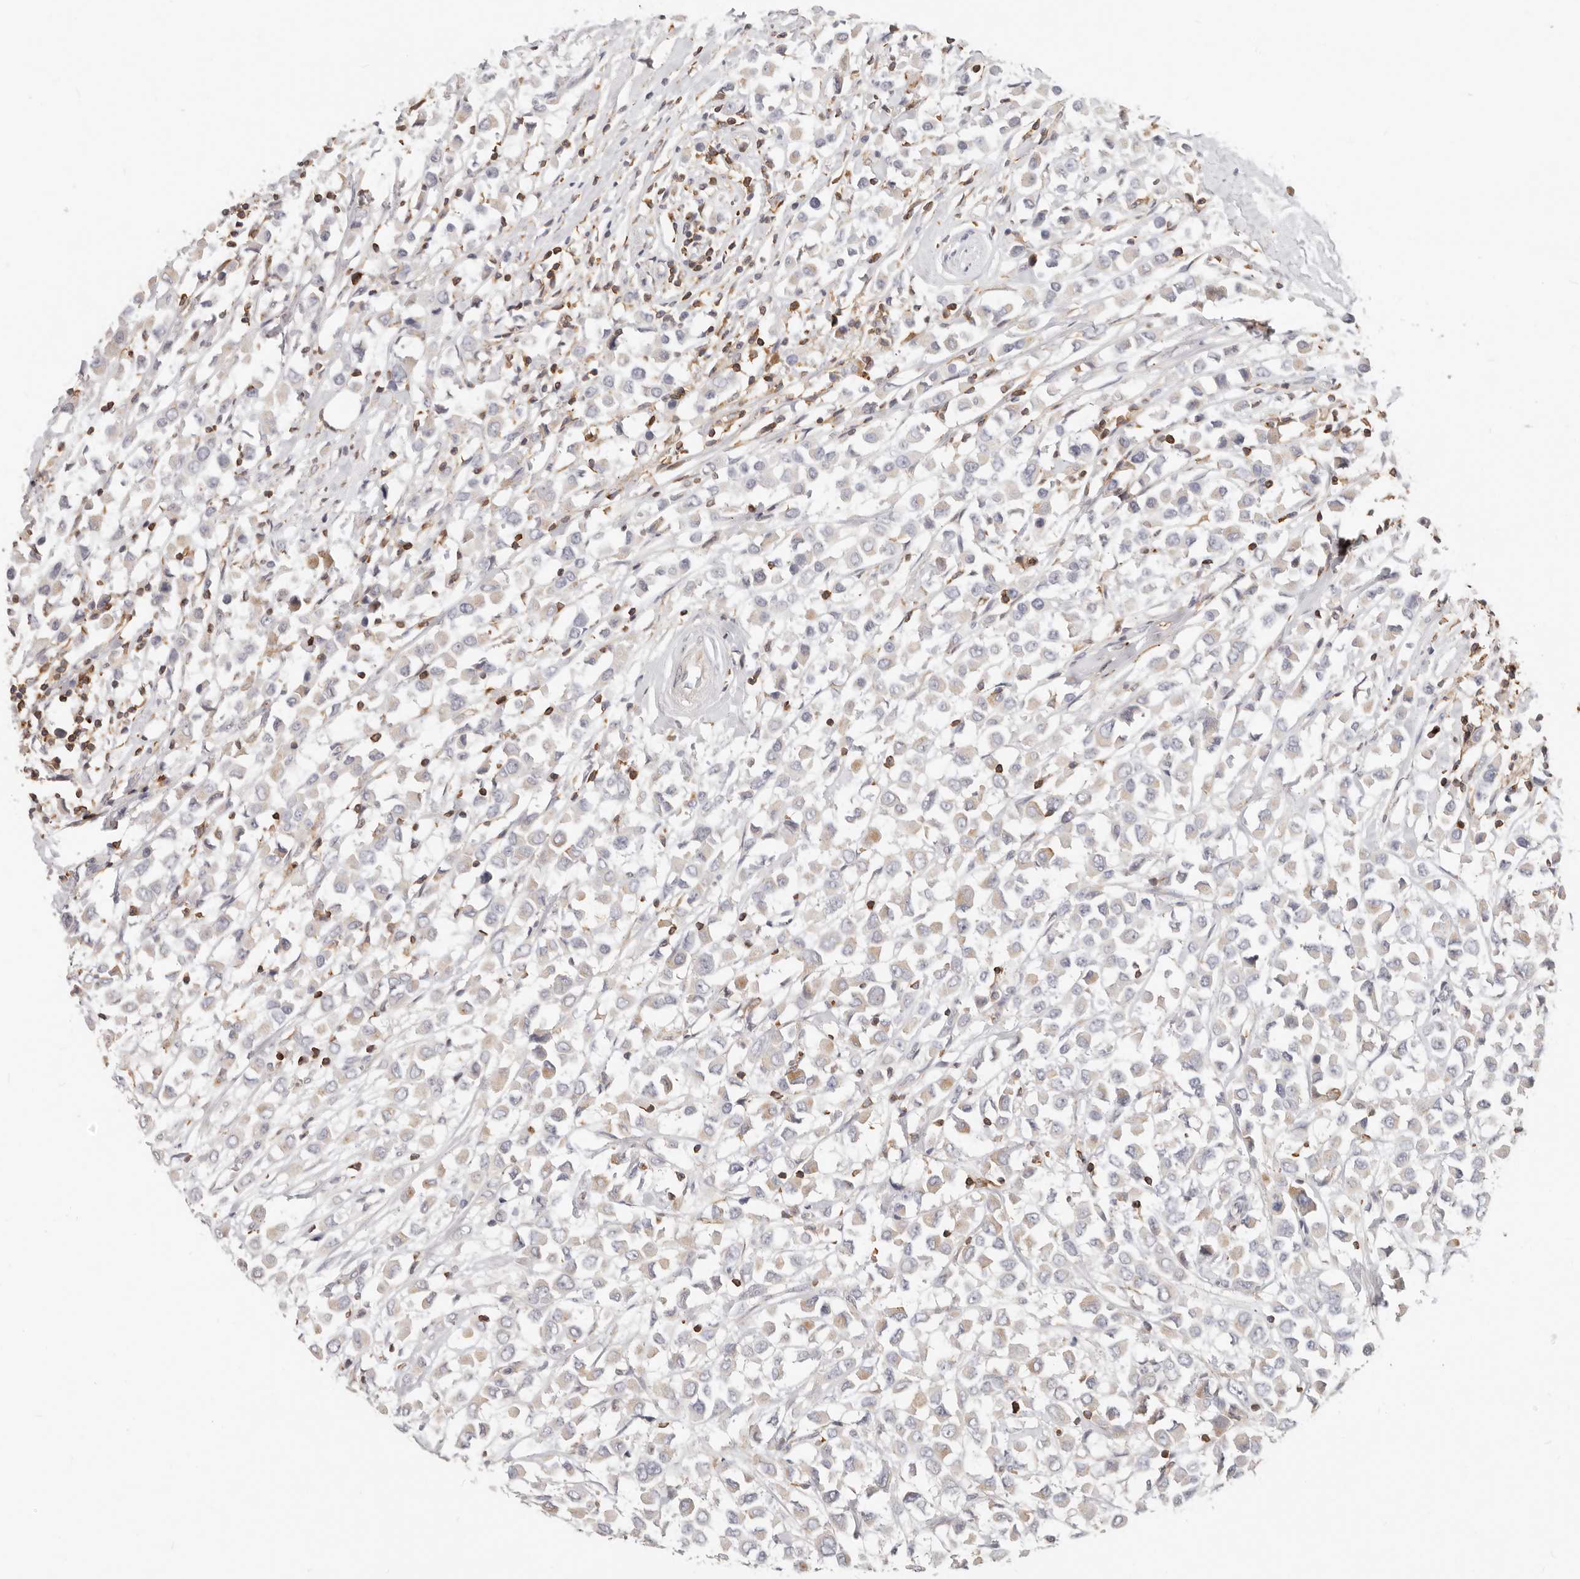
{"staining": {"intensity": "weak", "quantity": "<25%", "location": "cytoplasmic/membranous"}, "tissue": "breast cancer", "cell_type": "Tumor cells", "image_type": "cancer", "snomed": [{"axis": "morphology", "description": "Duct carcinoma"}, {"axis": "topography", "description": "Breast"}], "caption": "An immunohistochemistry (IHC) photomicrograph of breast cancer is shown. There is no staining in tumor cells of breast cancer.", "gene": "TMEM63B", "patient": {"sex": "female", "age": 61}}